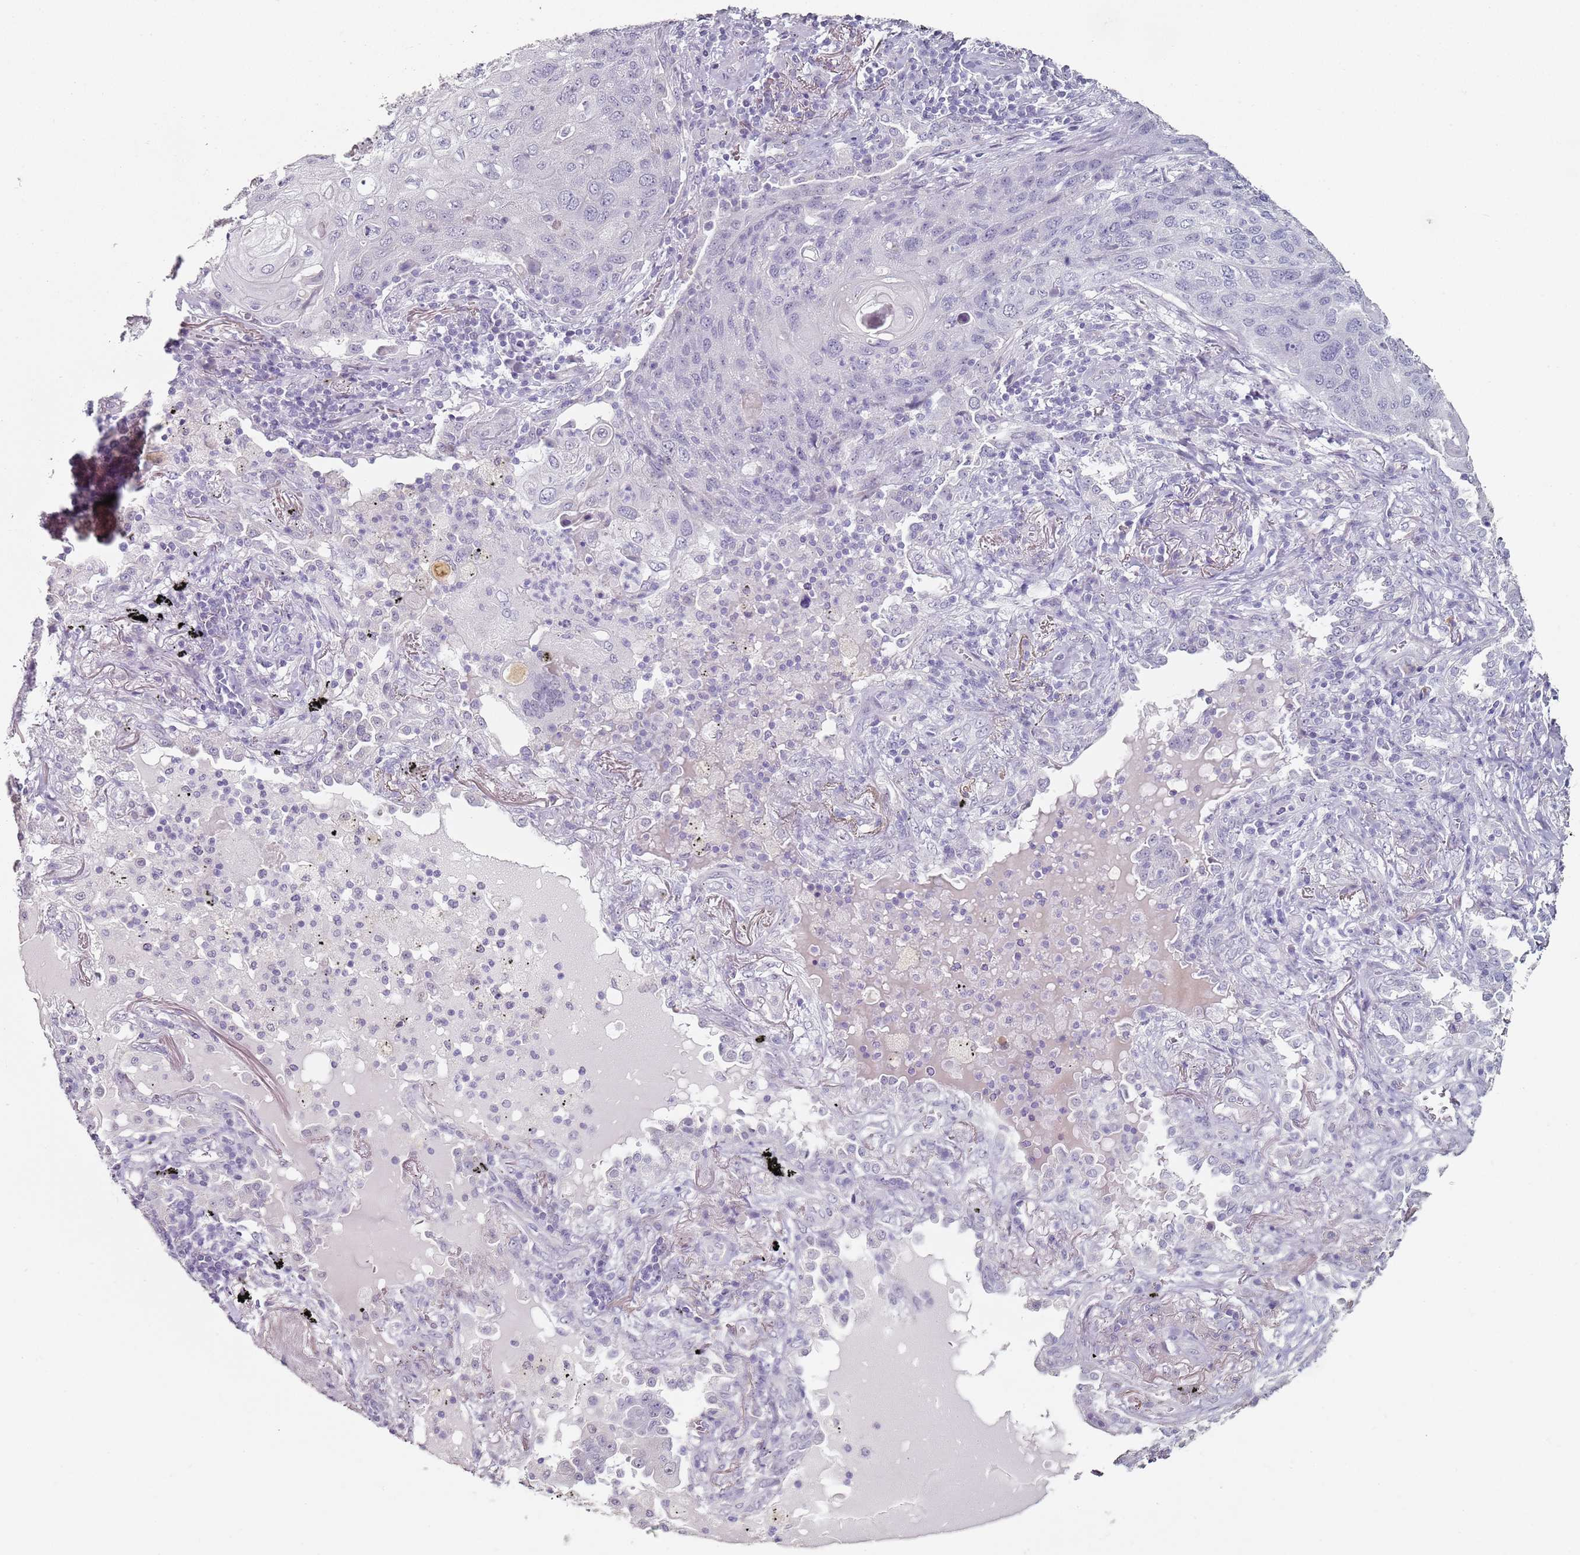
{"staining": {"intensity": "negative", "quantity": "none", "location": "none"}, "tissue": "lung cancer", "cell_type": "Tumor cells", "image_type": "cancer", "snomed": [{"axis": "morphology", "description": "Squamous cell carcinoma, NOS"}, {"axis": "topography", "description": "Lung"}], "caption": "Immunohistochemistry (IHC) histopathology image of human lung cancer stained for a protein (brown), which reveals no positivity in tumor cells.", "gene": "DNAH11", "patient": {"sex": "female", "age": 63}}